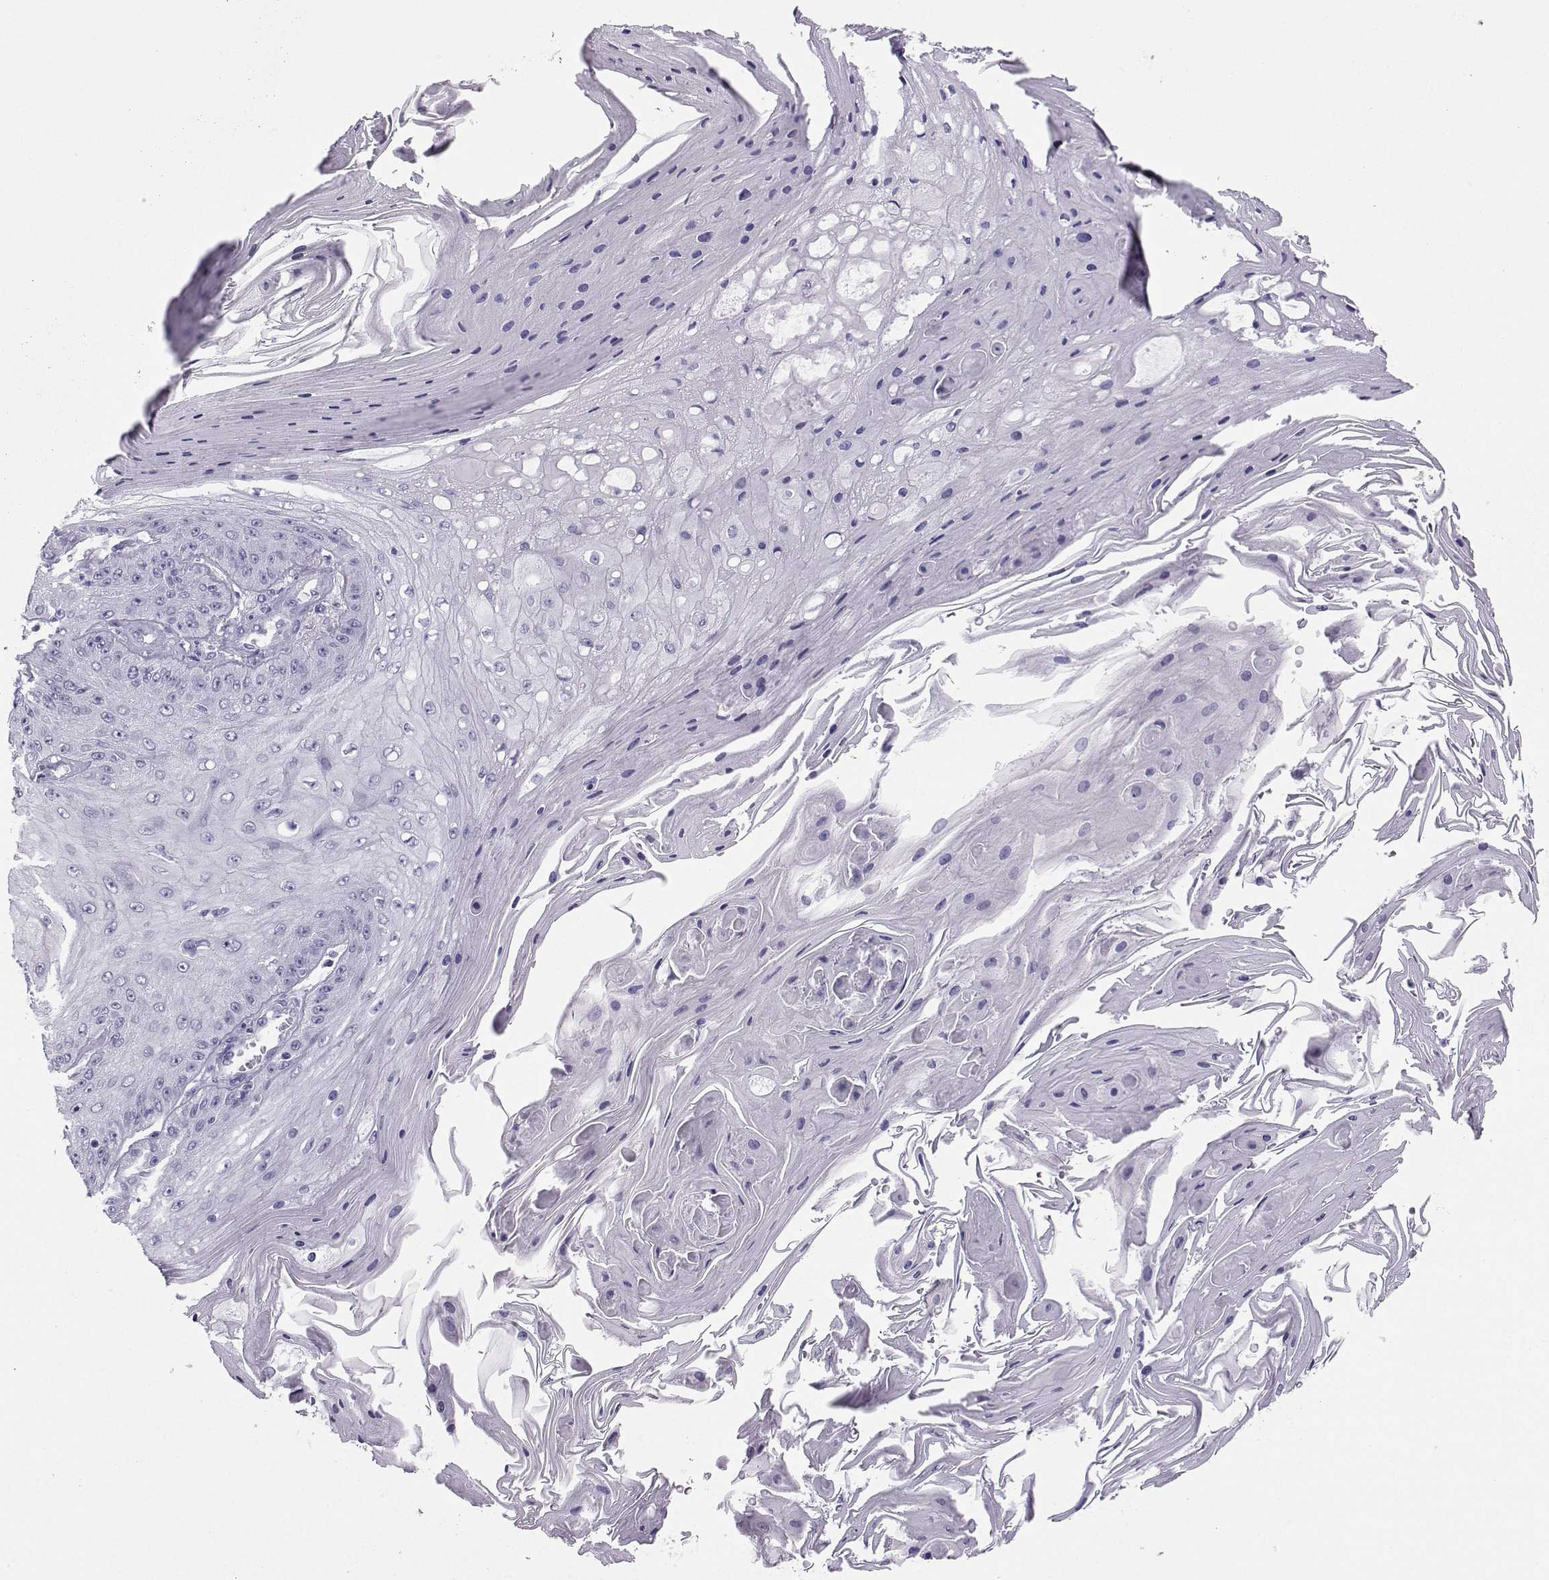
{"staining": {"intensity": "negative", "quantity": "none", "location": "none"}, "tissue": "skin cancer", "cell_type": "Tumor cells", "image_type": "cancer", "snomed": [{"axis": "morphology", "description": "Squamous cell carcinoma, NOS"}, {"axis": "topography", "description": "Skin"}], "caption": "Immunohistochemistry micrograph of neoplastic tissue: skin cancer (squamous cell carcinoma) stained with DAB shows no significant protein expression in tumor cells. Nuclei are stained in blue.", "gene": "NEFL", "patient": {"sex": "male", "age": 70}}